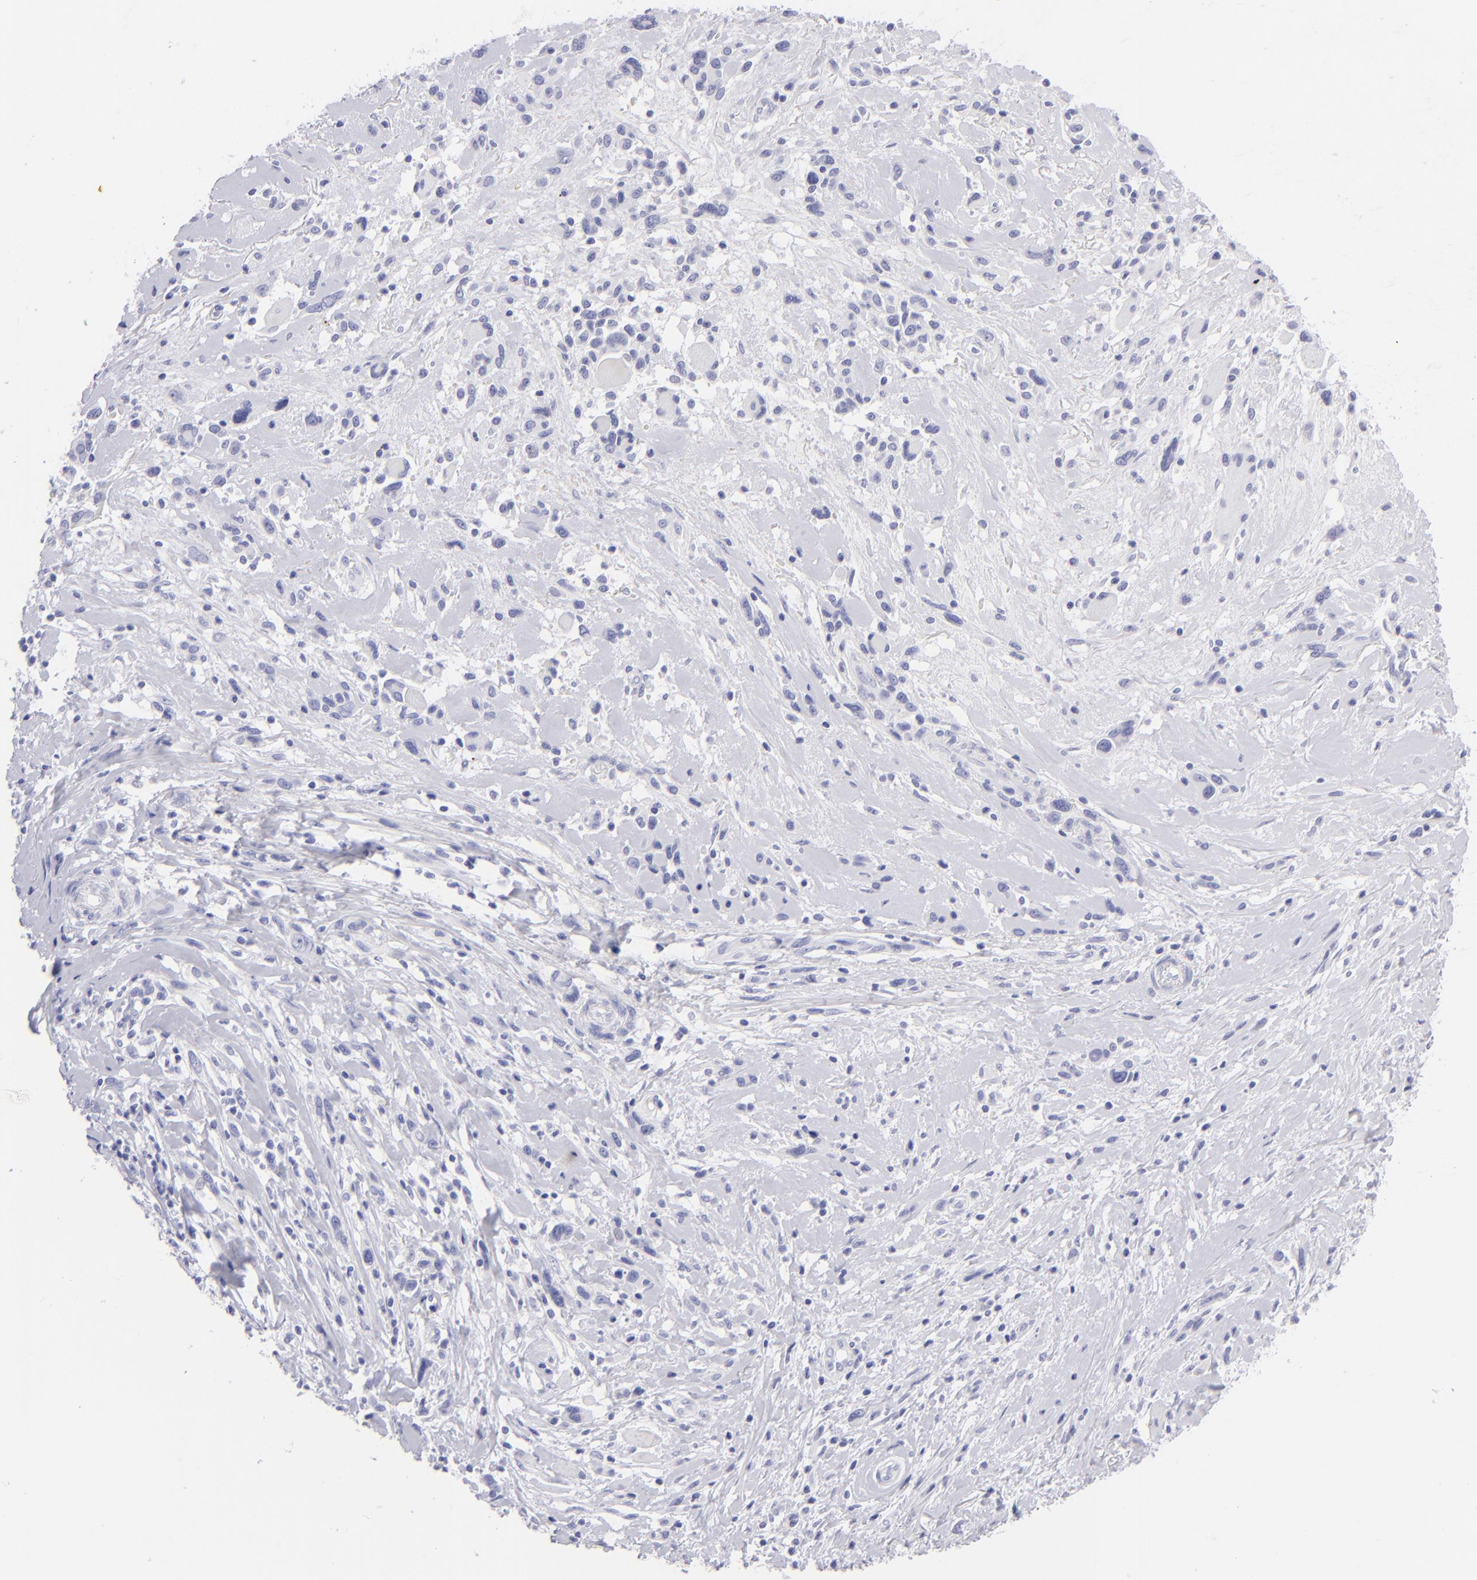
{"staining": {"intensity": "negative", "quantity": "none", "location": "none"}, "tissue": "melanoma", "cell_type": "Tumor cells", "image_type": "cancer", "snomed": [{"axis": "morphology", "description": "Malignant melanoma, NOS"}, {"axis": "topography", "description": "Skin"}], "caption": "This histopathology image is of malignant melanoma stained with immunohistochemistry to label a protein in brown with the nuclei are counter-stained blue. There is no staining in tumor cells. Nuclei are stained in blue.", "gene": "SLC1A2", "patient": {"sex": "male", "age": 91}}